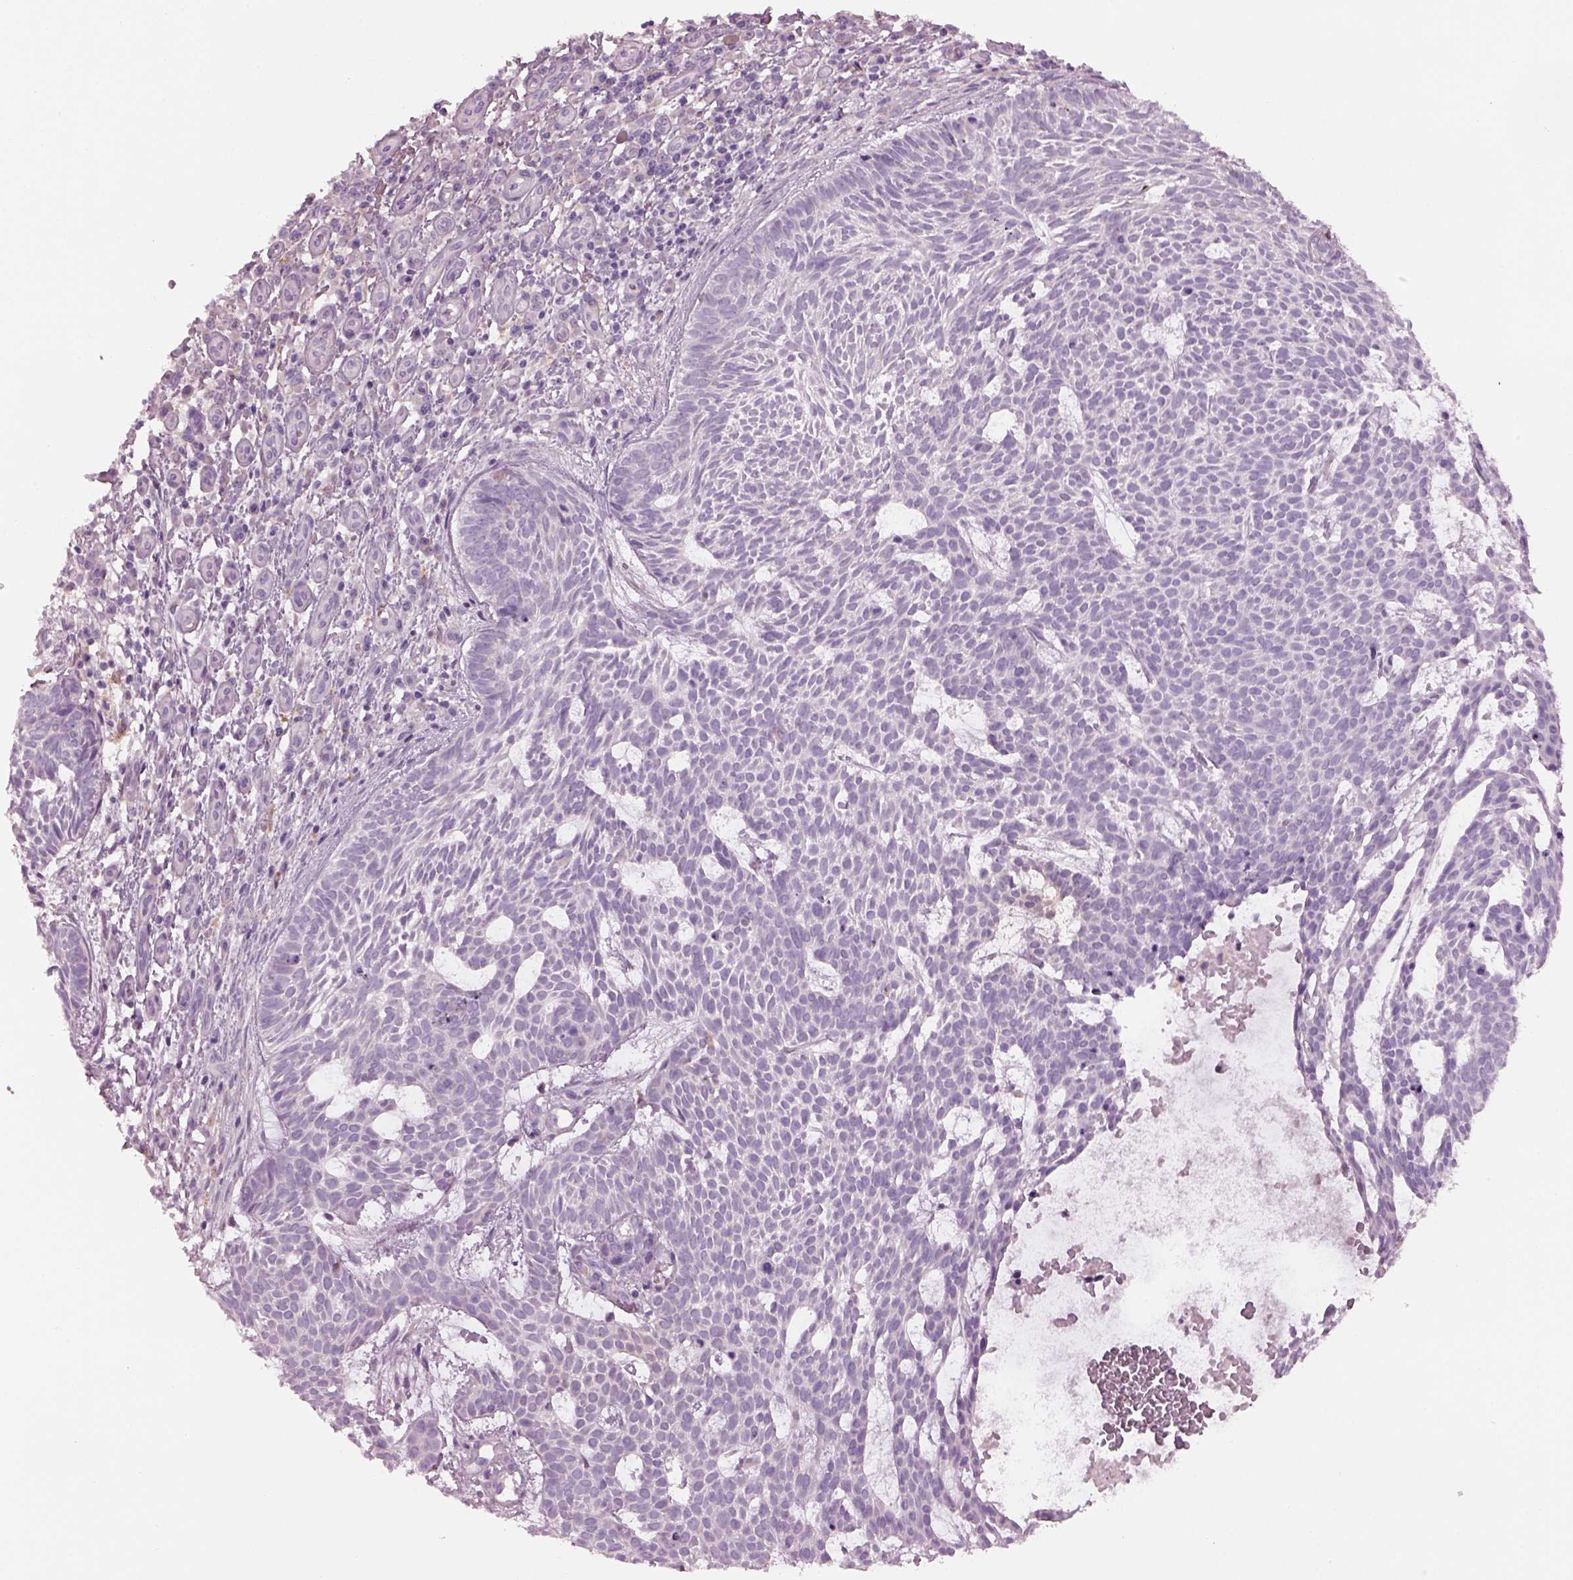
{"staining": {"intensity": "negative", "quantity": "none", "location": "none"}, "tissue": "skin cancer", "cell_type": "Tumor cells", "image_type": "cancer", "snomed": [{"axis": "morphology", "description": "Basal cell carcinoma"}, {"axis": "topography", "description": "Skin"}], "caption": "Immunohistochemical staining of skin cancer (basal cell carcinoma) exhibits no significant staining in tumor cells.", "gene": "TMEM231", "patient": {"sex": "male", "age": 59}}